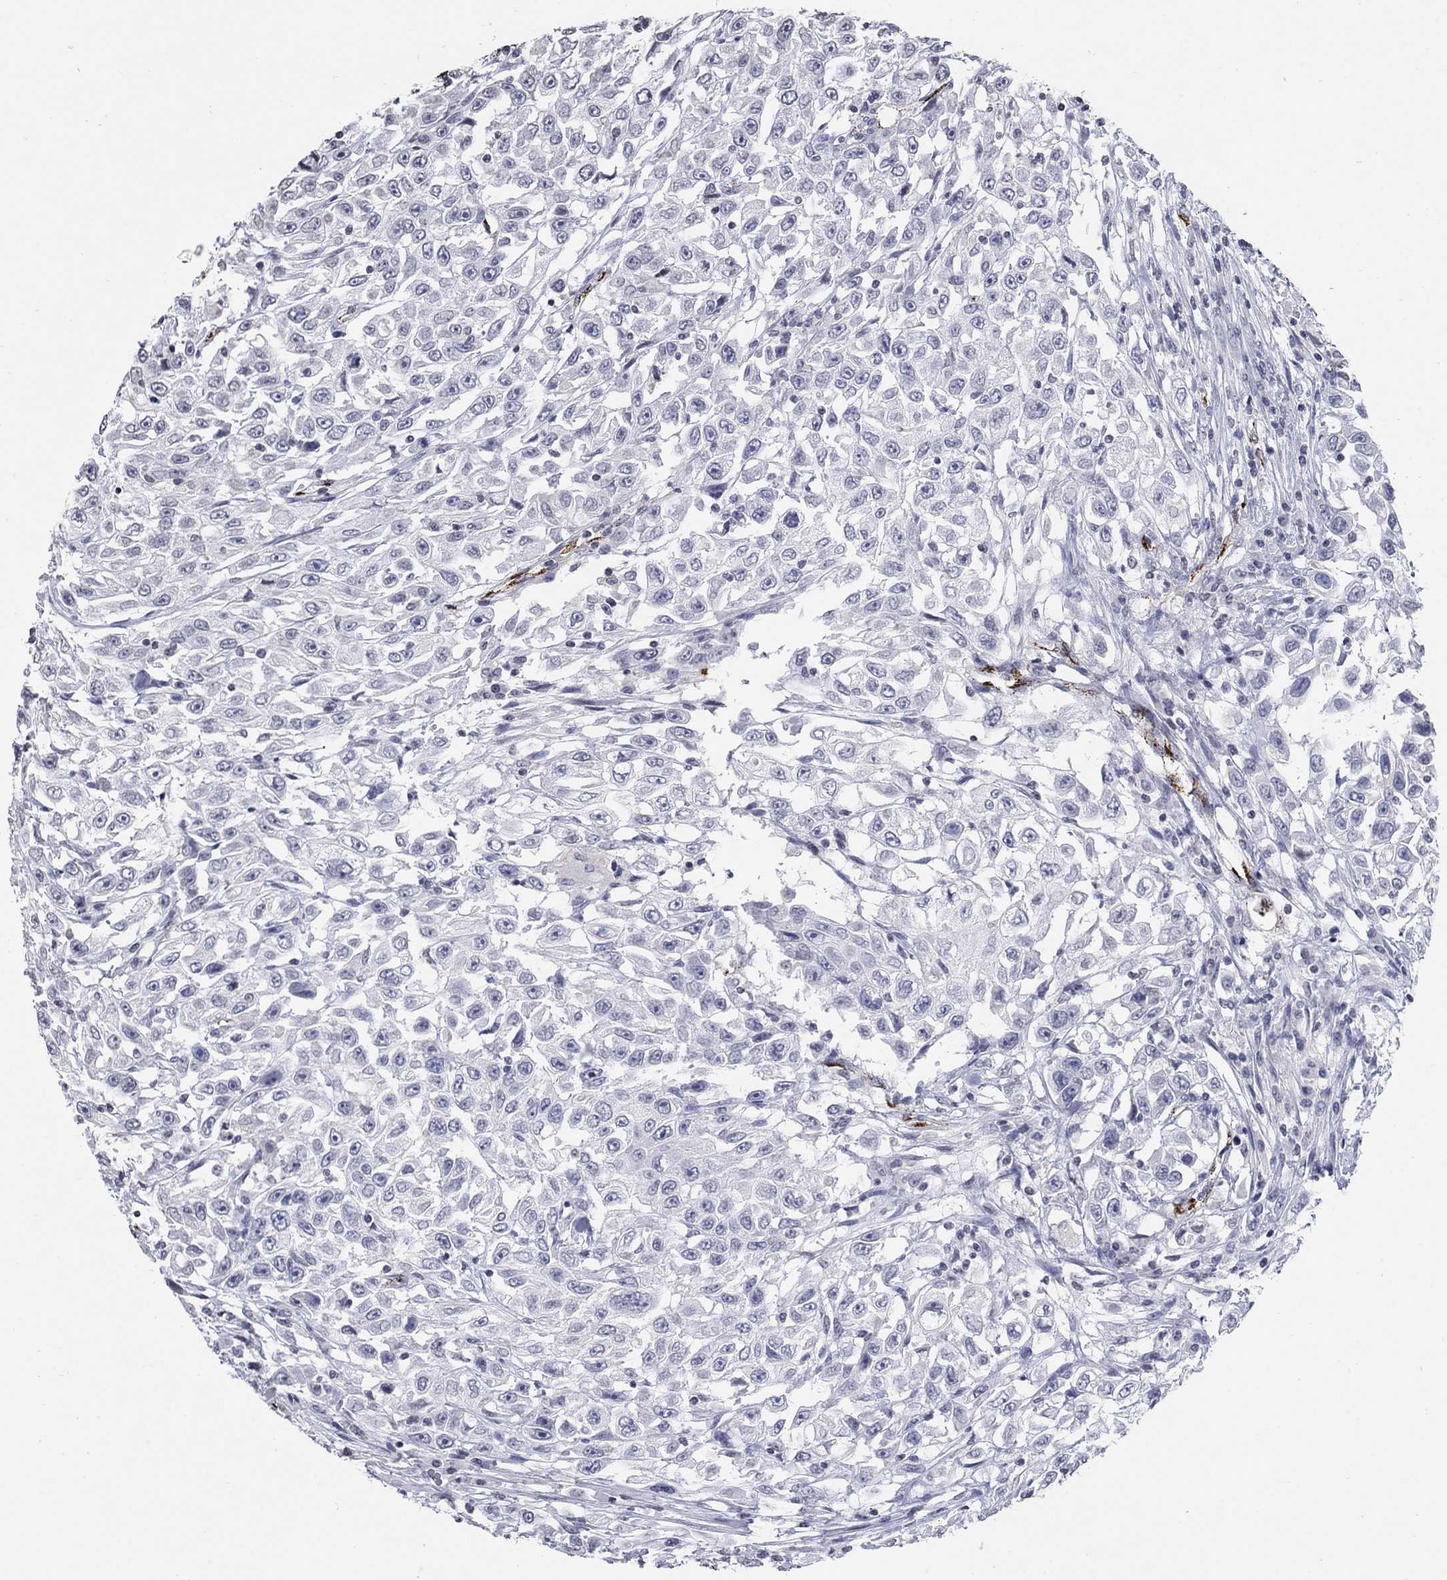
{"staining": {"intensity": "negative", "quantity": "none", "location": "none"}, "tissue": "urothelial cancer", "cell_type": "Tumor cells", "image_type": "cancer", "snomed": [{"axis": "morphology", "description": "Urothelial carcinoma, High grade"}, {"axis": "topography", "description": "Urinary bladder"}], "caption": "Human urothelial cancer stained for a protein using immunohistochemistry (IHC) exhibits no expression in tumor cells.", "gene": "TINAG", "patient": {"sex": "female", "age": 56}}